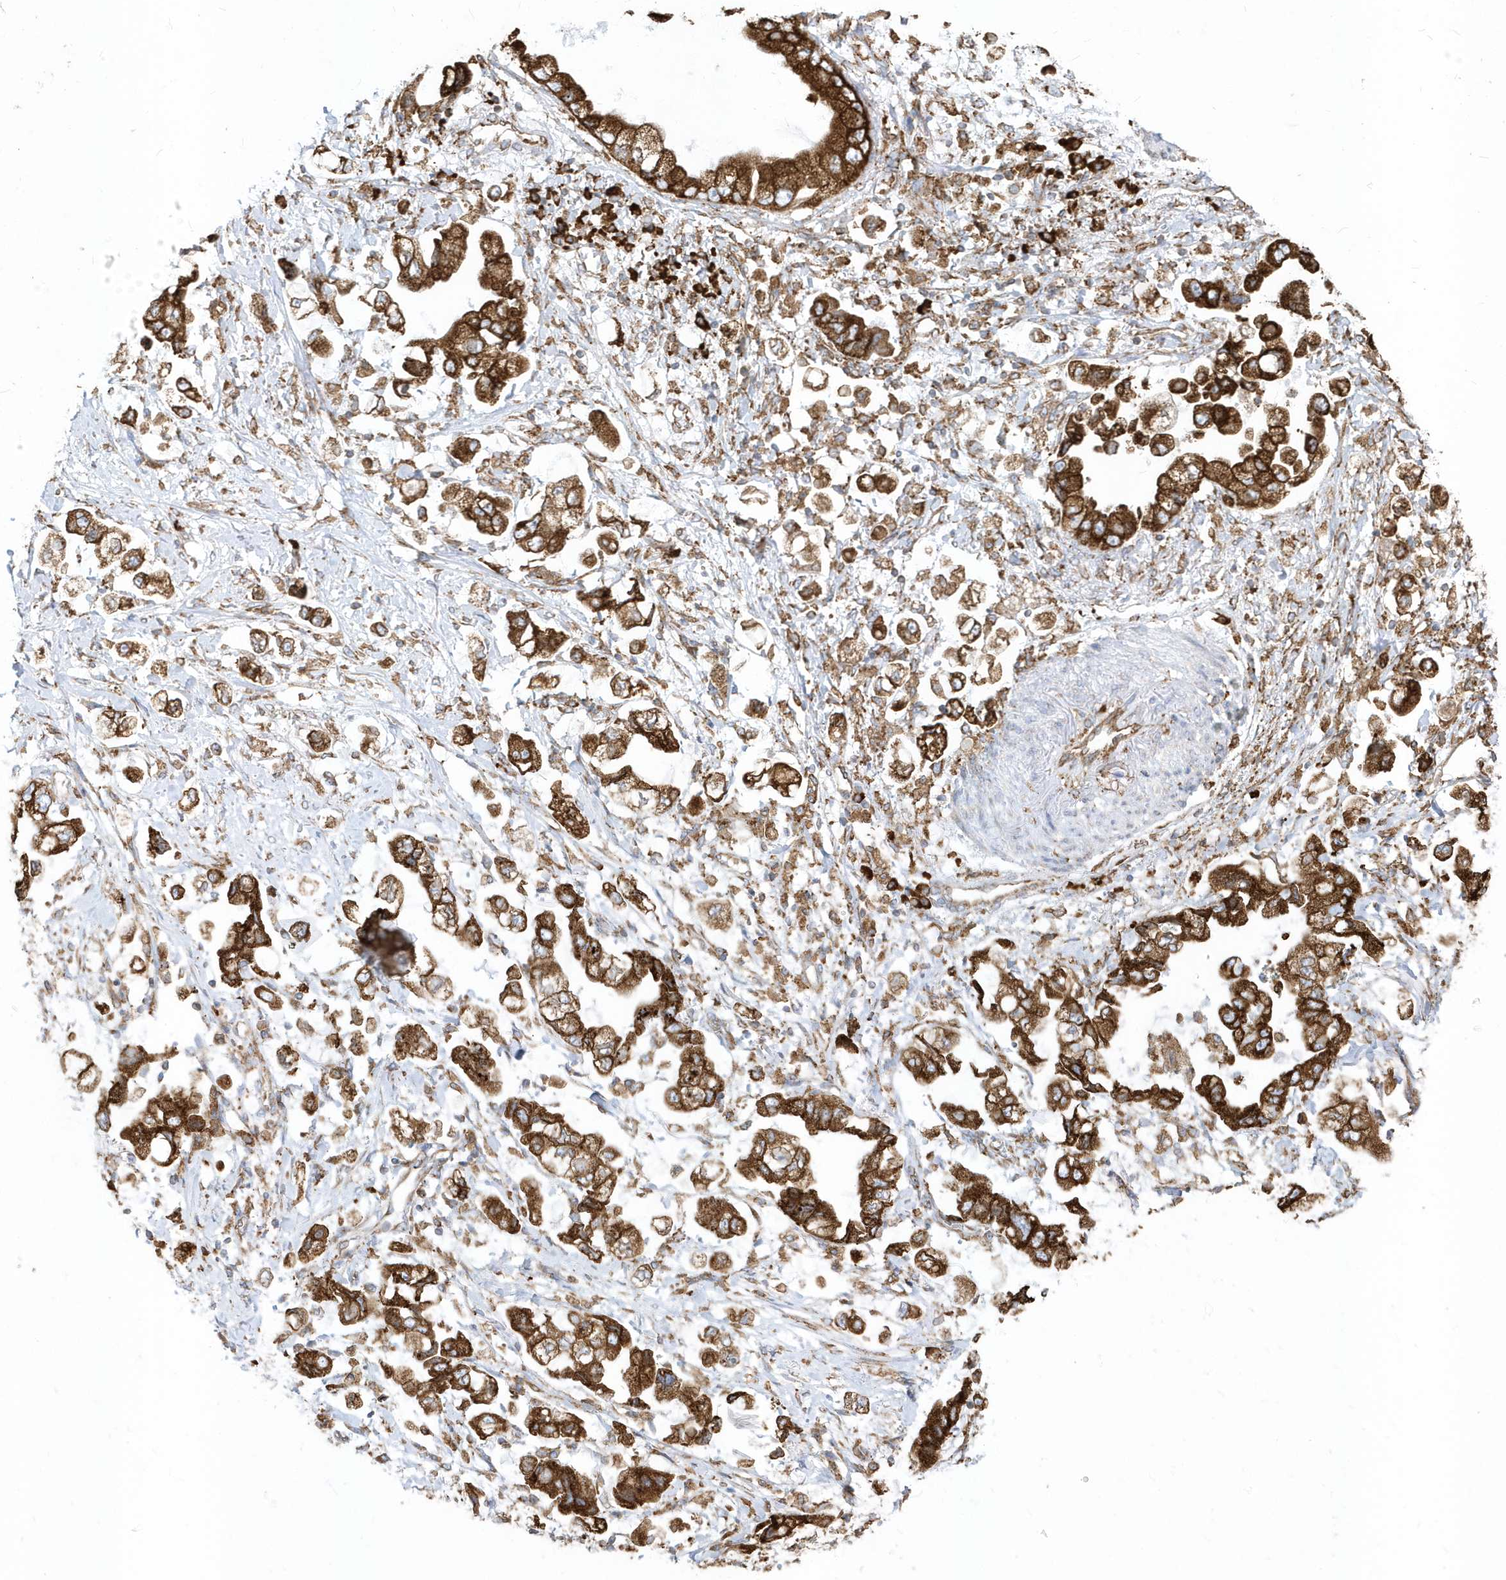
{"staining": {"intensity": "strong", "quantity": ">75%", "location": "cytoplasmic/membranous"}, "tissue": "stomach cancer", "cell_type": "Tumor cells", "image_type": "cancer", "snomed": [{"axis": "morphology", "description": "Adenocarcinoma, NOS"}, {"axis": "topography", "description": "Stomach"}], "caption": "An IHC photomicrograph of tumor tissue is shown. Protein staining in brown shows strong cytoplasmic/membranous positivity in stomach cancer within tumor cells.", "gene": "PDIA6", "patient": {"sex": "male", "age": 62}}